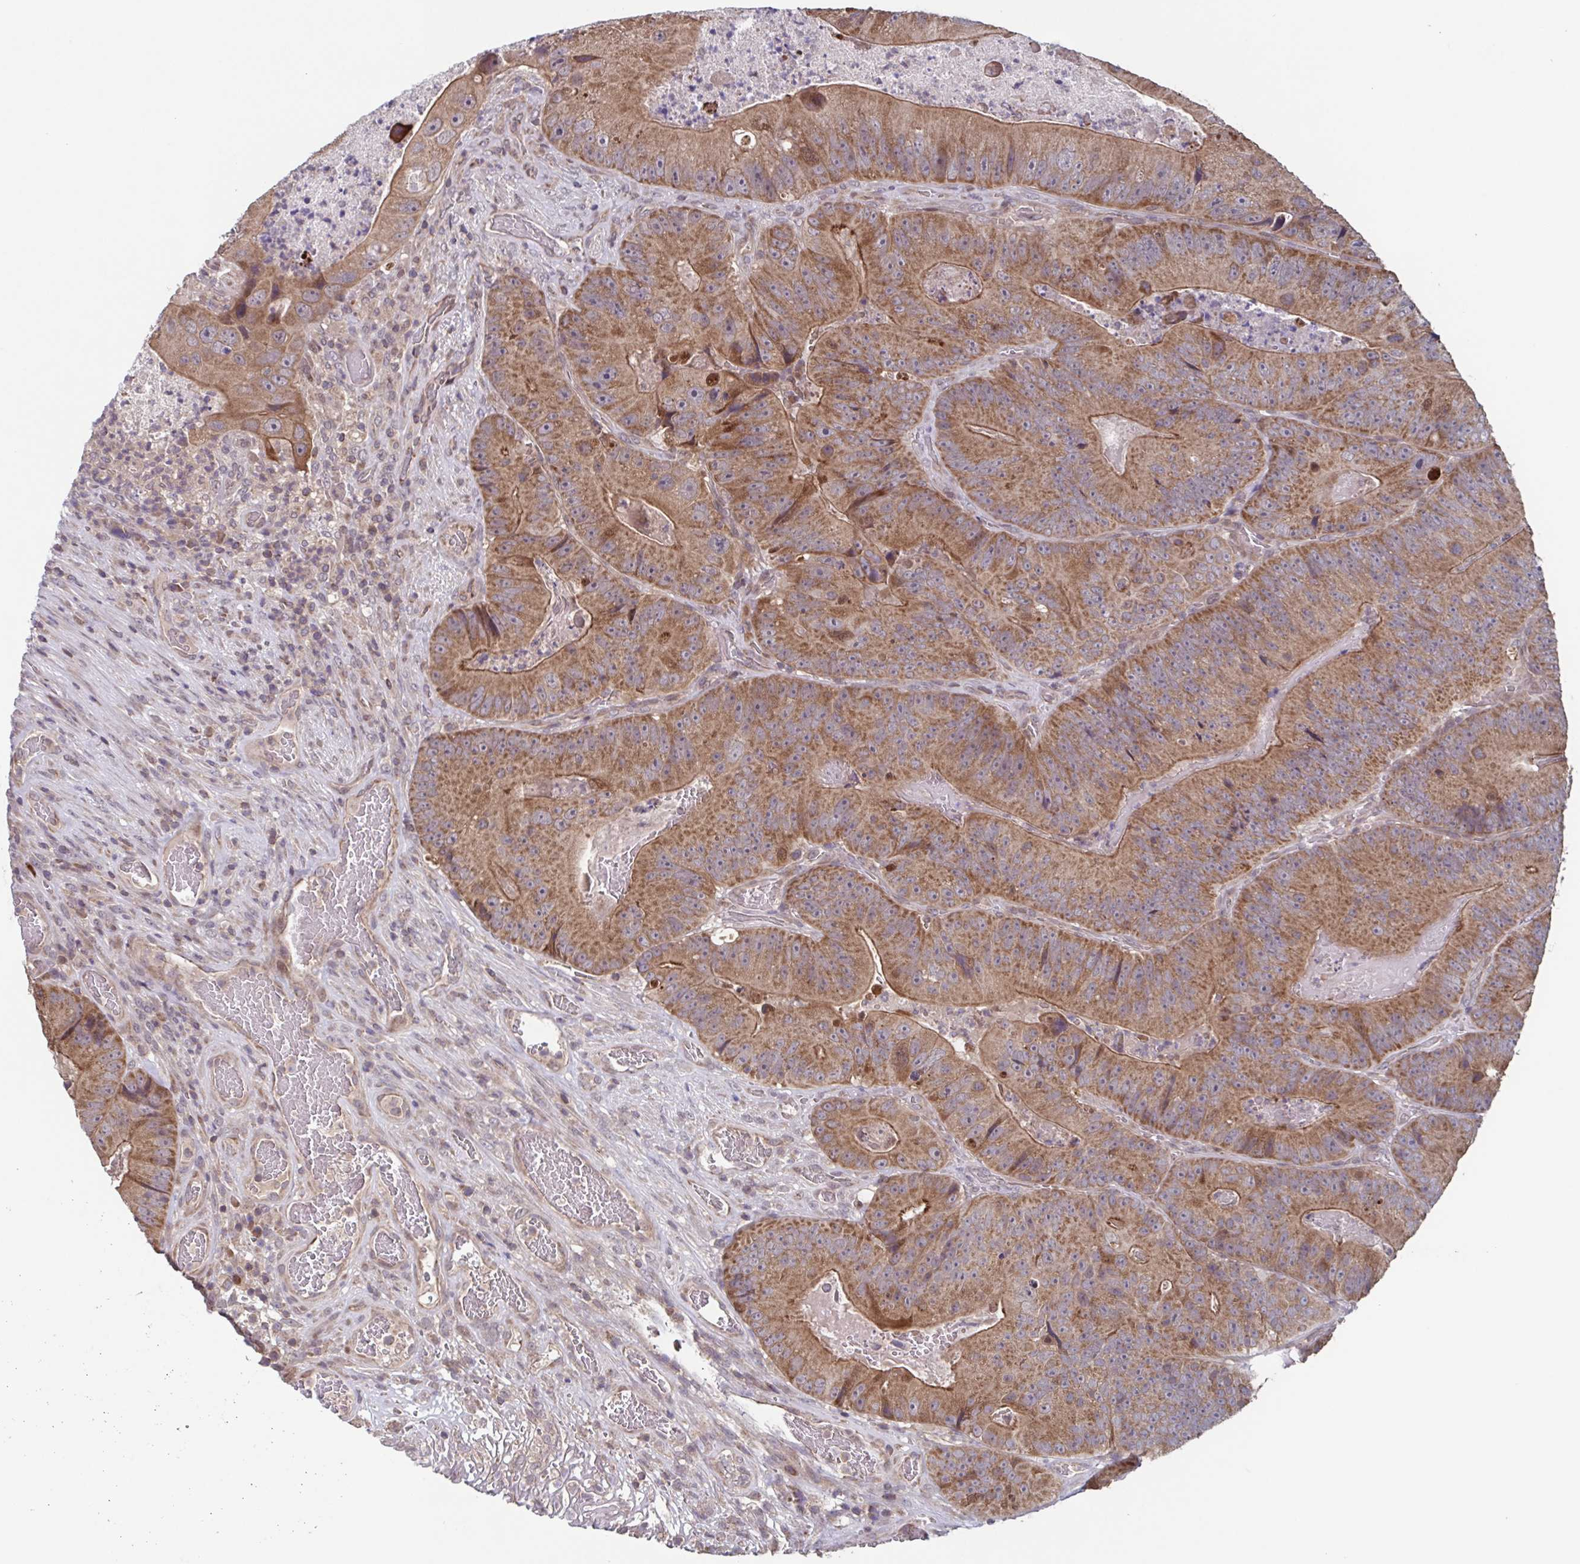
{"staining": {"intensity": "strong", "quantity": ">75%", "location": "cytoplasmic/membranous"}, "tissue": "colorectal cancer", "cell_type": "Tumor cells", "image_type": "cancer", "snomed": [{"axis": "morphology", "description": "Adenocarcinoma, NOS"}, {"axis": "topography", "description": "Colon"}], "caption": "High-power microscopy captured an immunohistochemistry histopathology image of adenocarcinoma (colorectal), revealing strong cytoplasmic/membranous expression in approximately >75% of tumor cells.", "gene": "TTC19", "patient": {"sex": "female", "age": 86}}